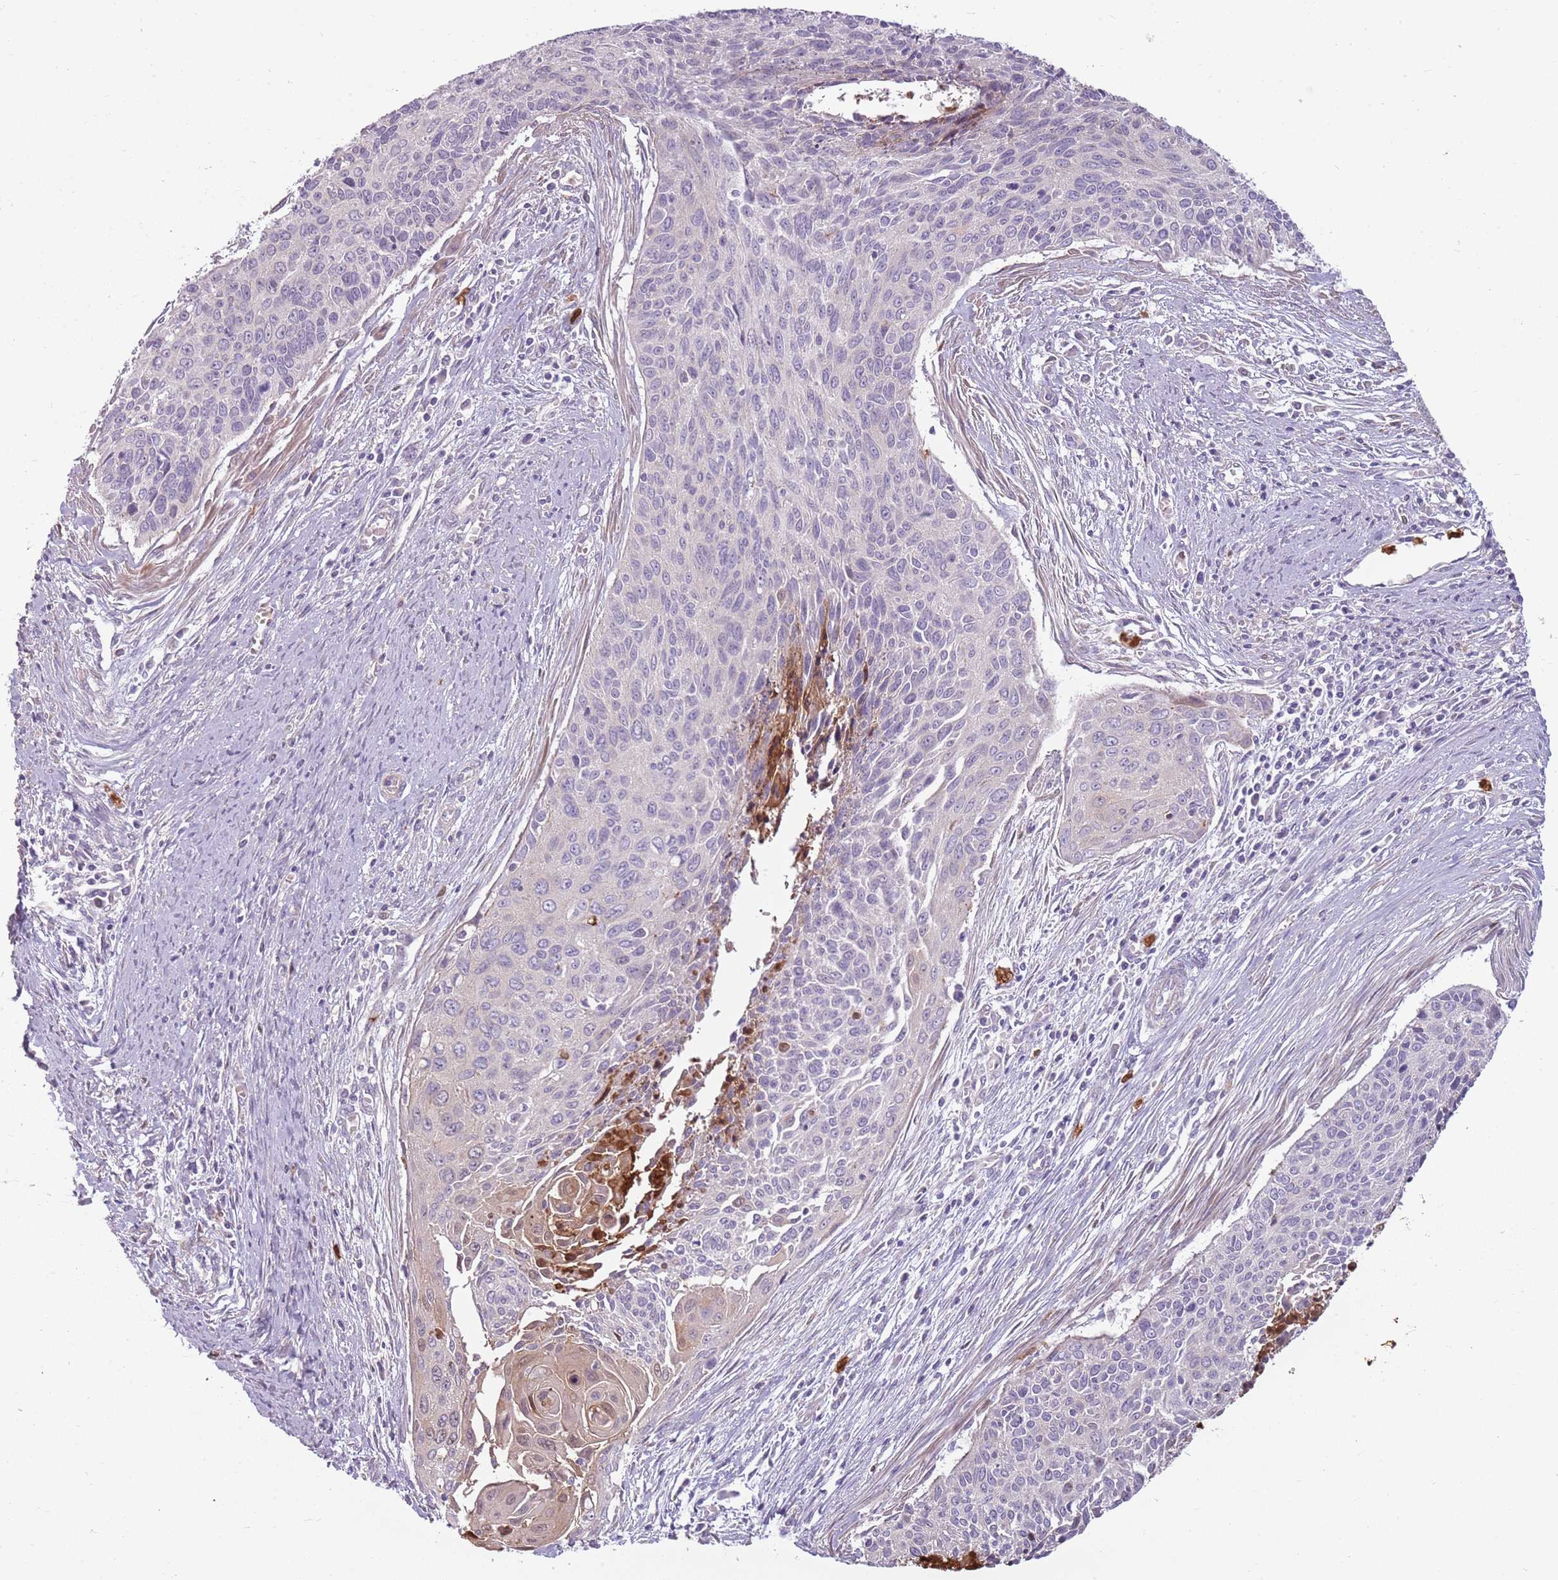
{"staining": {"intensity": "negative", "quantity": "none", "location": "none"}, "tissue": "cervical cancer", "cell_type": "Tumor cells", "image_type": "cancer", "snomed": [{"axis": "morphology", "description": "Squamous cell carcinoma, NOS"}, {"axis": "topography", "description": "Cervix"}], "caption": "DAB immunohistochemical staining of human cervical squamous cell carcinoma demonstrates no significant staining in tumor cells. Brightfield microscopy of immunohistochemistry stained with DAB (brown) and hematoxylin (blue), captured at high magnification.", "gene": "SPAG4", "patient": {"sex": "female", "age": 55}}